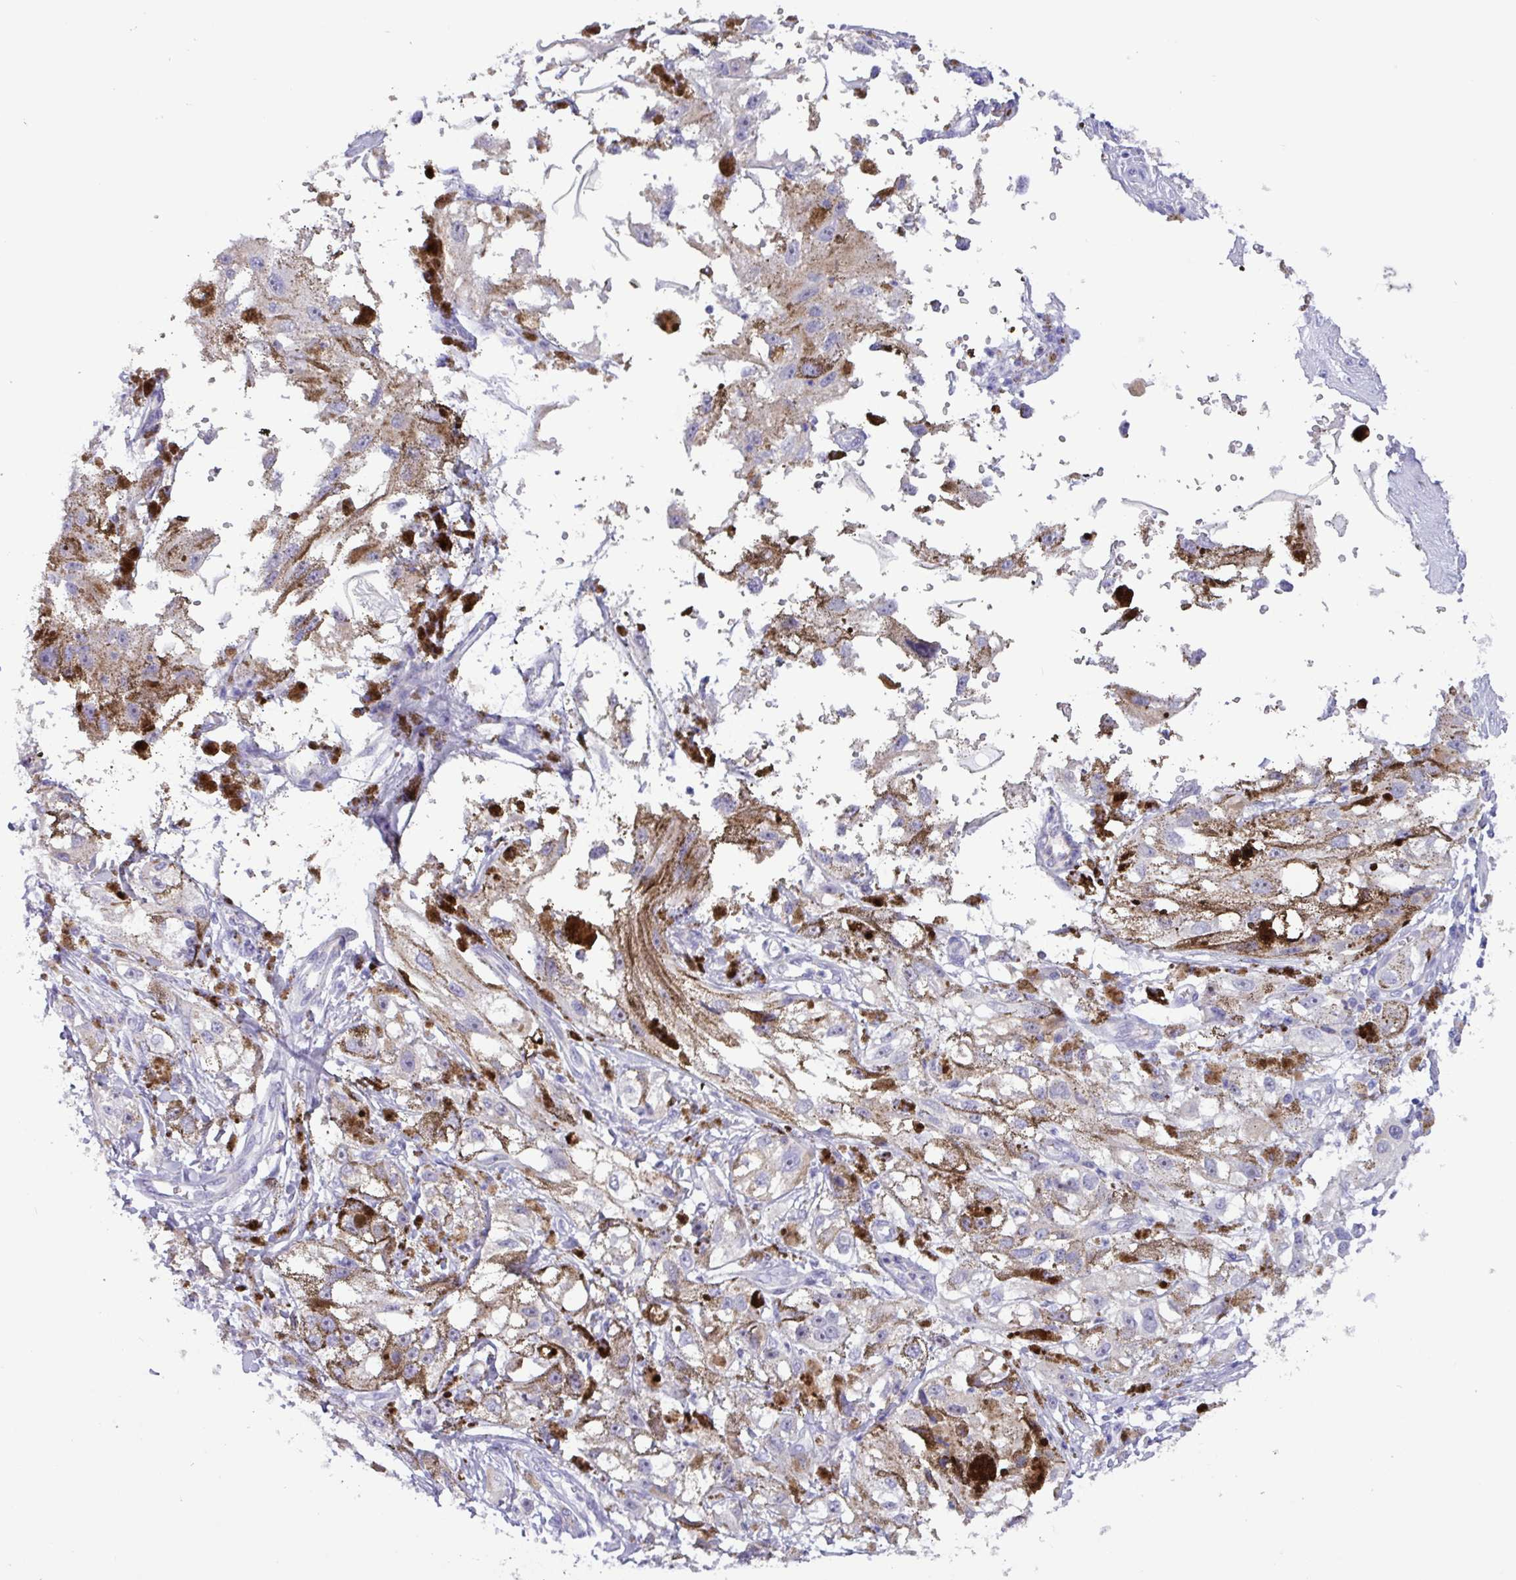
{"staining": {"intensity": "negative", "quantity": "none", "location": "none"}, "tissue": "melanoma", "cell_type": "Tumor cells", "image_type": "cancer", "snomed": [{"axis": "morphology", "description": "Malignant melanoma, NOS"}, {"axis": "topography", "description": "Skin"}], "caption": "Tumor cells show no significant protein expression in melanoma.", "gene": "MRM2", "patient": {"sex": "male", "age": 88}}